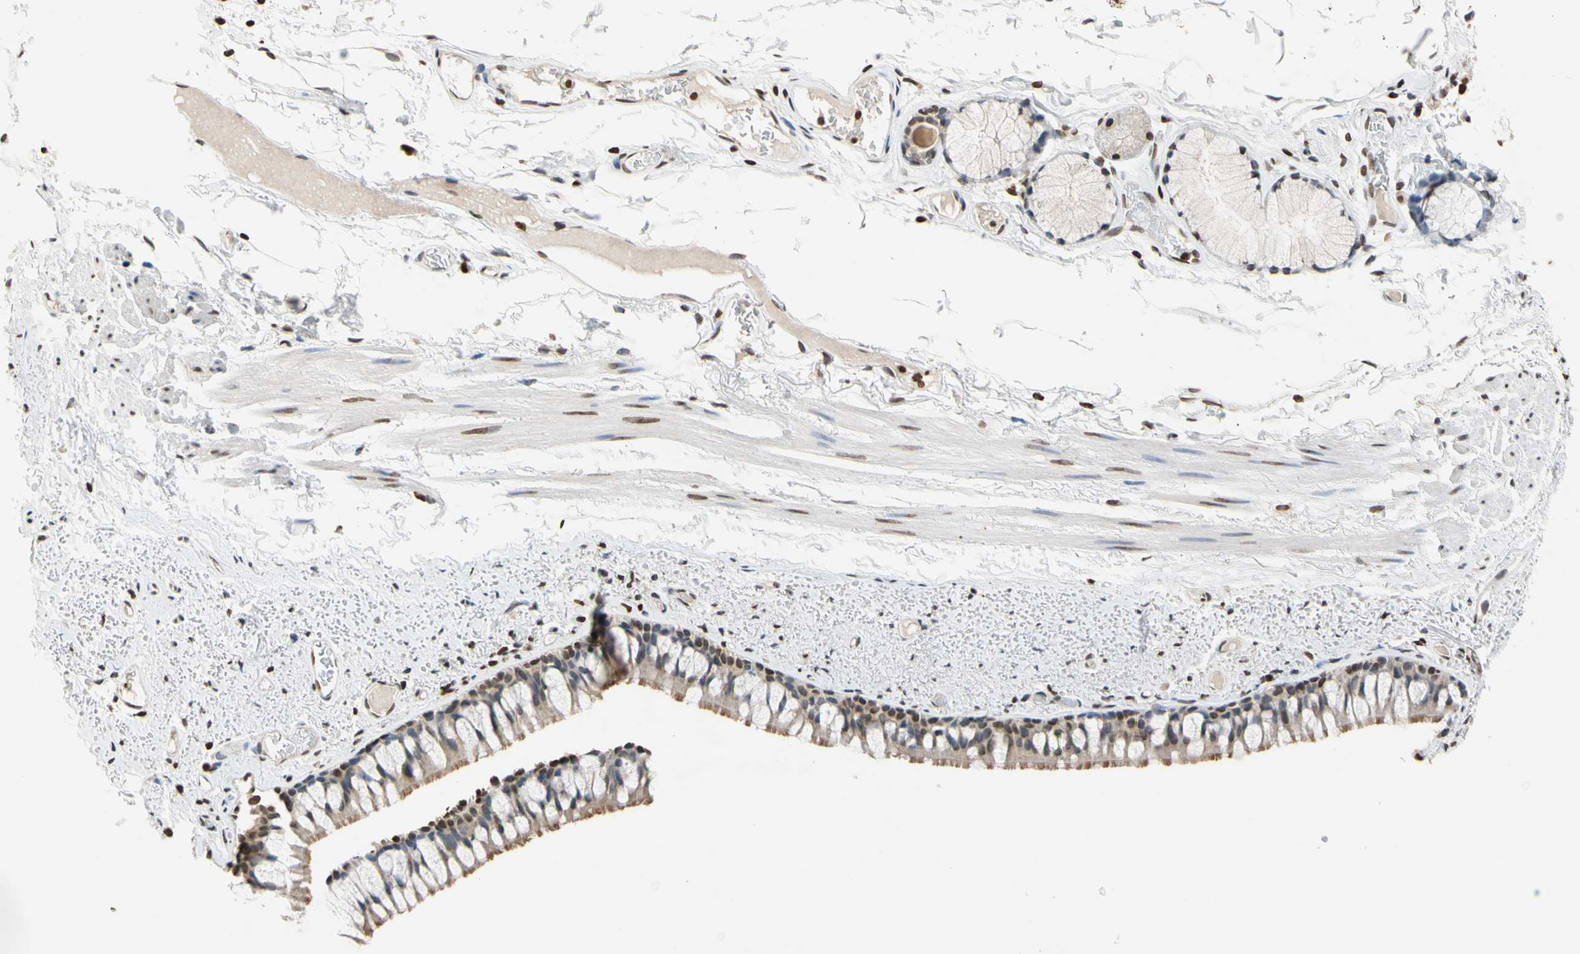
{"staining": {"intensity": "moderate", "quantity": ">75%", "location": "cytoplasmic/membranous,nuclear"}, "tissue": "bronchus", "cell_type": "Respiratory epithelial cells", "image_type": "normal", "snomed": [{"axis": "morphology", "description": "Normal tissue, NOS"}, {"axis": "topography", "description": "Bronchus"}], "caption": "Bronchus stained with DAB (3,3'-diaminobenzidine) immunohistochemistry (IHC) shows medium levels of moderate cytoplasmic/membranous,nuclear expression in about >75% of respiratory epithelial cells.", "gene": "GPX4", "patient": {"sex": "female", "age": 73}}